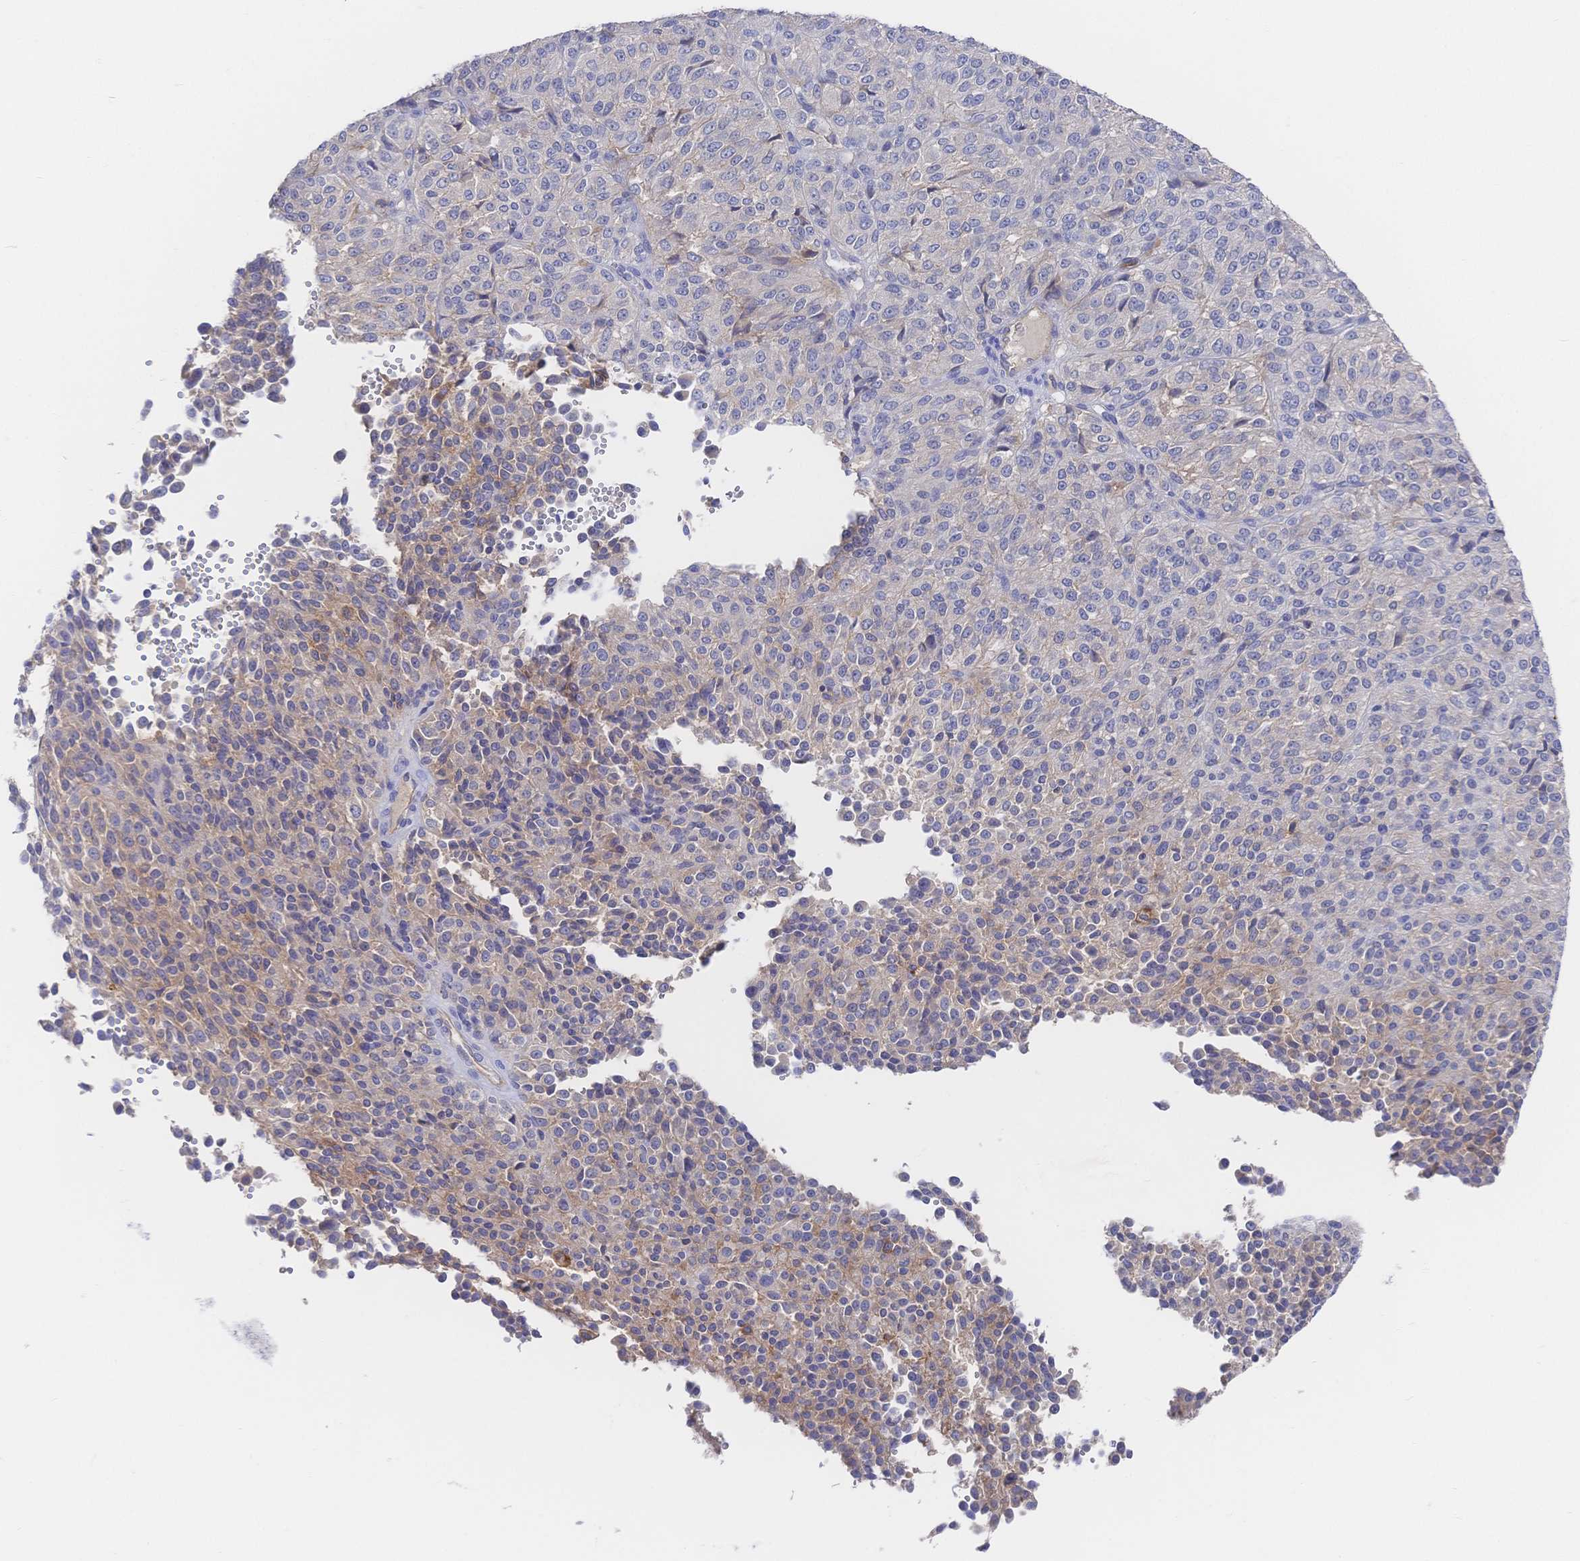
{"staining": {"intensity": "negative", "quantity": "none", "location": "none"}, "tissue": "melanoma", "cell_type": "Tumor cells", "image_type": "cancer", "snomed": [{"axis": "morphology", "description": "Malignant melanoma, Metastatic site"}, {"axis": "topography", "description": "Brain"}], "caption": "Tumor cells show no significant staining in malignant melanoma (metastatic site).", "gene": "F11R", "patient": {"sex": "female", "age": 56}}